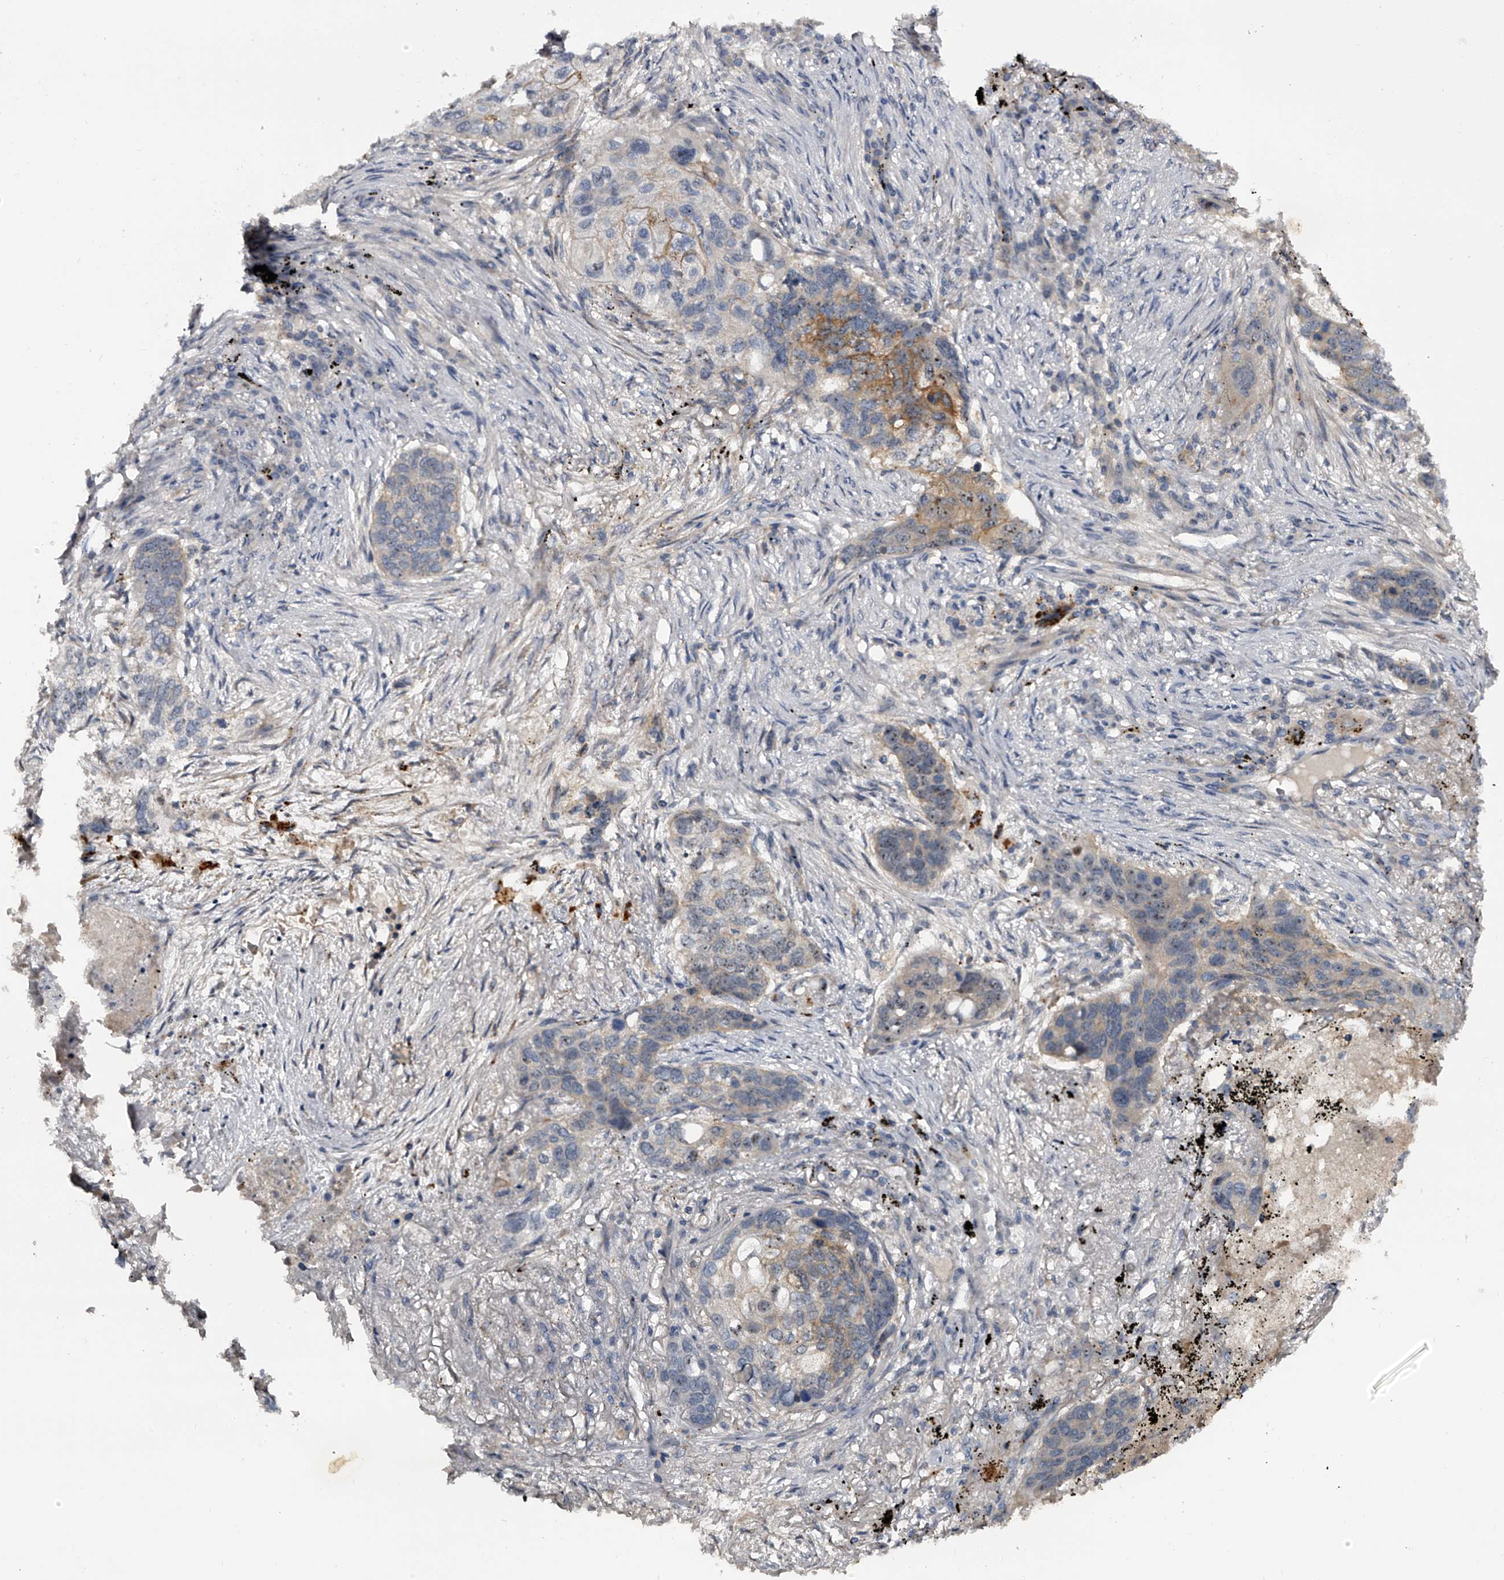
{"staining": {"intensity": "moderate", "quantity": "<25%", "location": "nuclear"}, "tissue": "lung cancer", "cell_type": "Tumor cells", "image_type": "cancer", "snomed": [{"axis": "morphology", "description": "Squamous cell carcinoma, NOS"}, {"axis": "topography", "description": "Lung"}], "caption": "Moderate nuclear expression for a protein is present in about <25% of tumor cells of lung cancer using IHC.", "gene": "MDN1", "patient": {"sex": "female", "age": 63}}